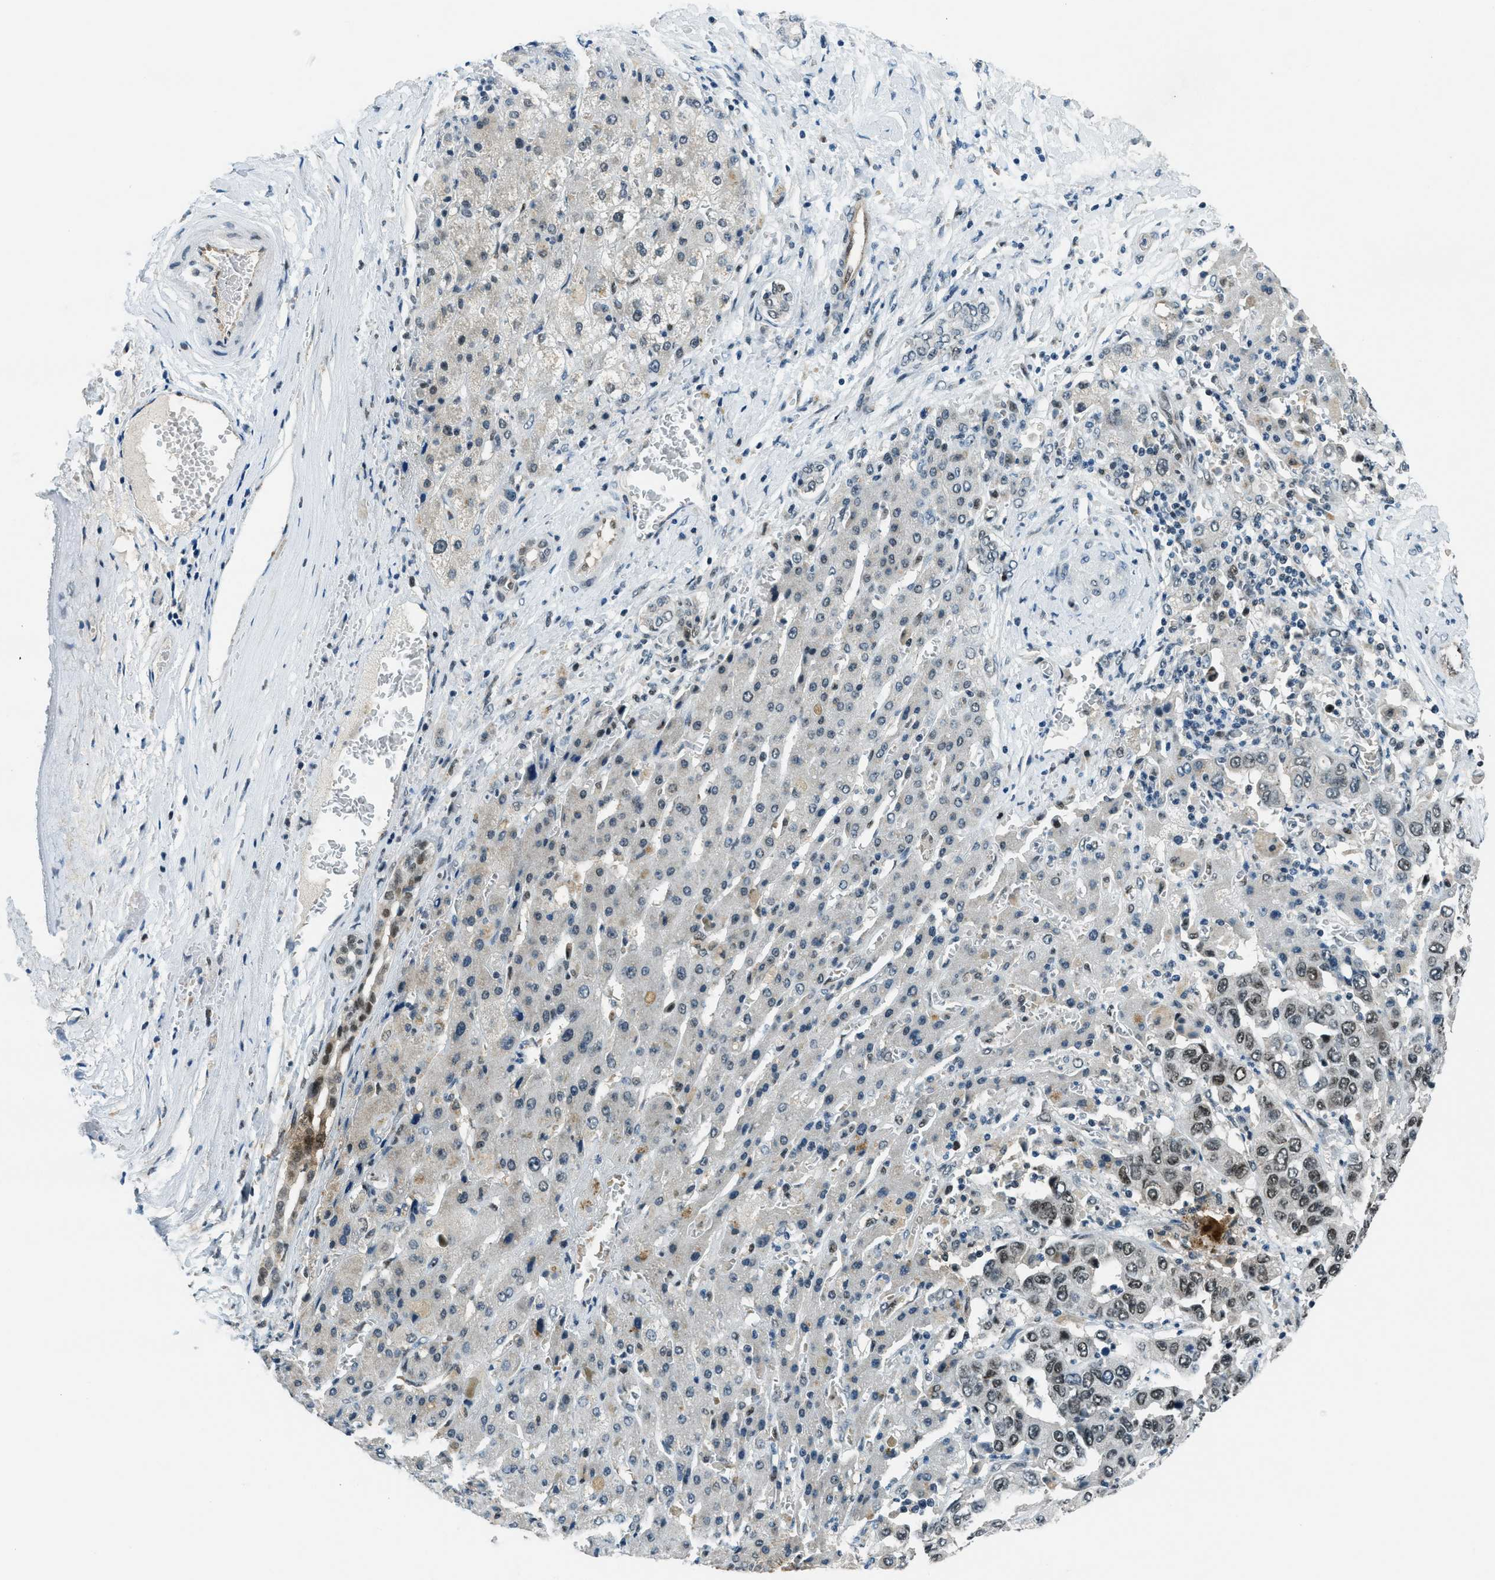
{"staining": {"intensity": "moderate", "quantity": "25%-75%", "location": "nuclear"}, "tissue": "liver cancer", "cell_type": "Tumor cells", "image_type": "cancer", "snomed": [{"axis": "morphology", "description": "Cholangiocarcinoma"}, {"axis": "topography", "description": "Liver"}], "caption": "About 25%-75% of tumor cells in cholangiocarcinoma (liver) show moderate nuclear protein positivity as visualized by brown immunohistochemical staining.", "gene": "KLF6", "patient": {"sex": "female", "age": 52}}